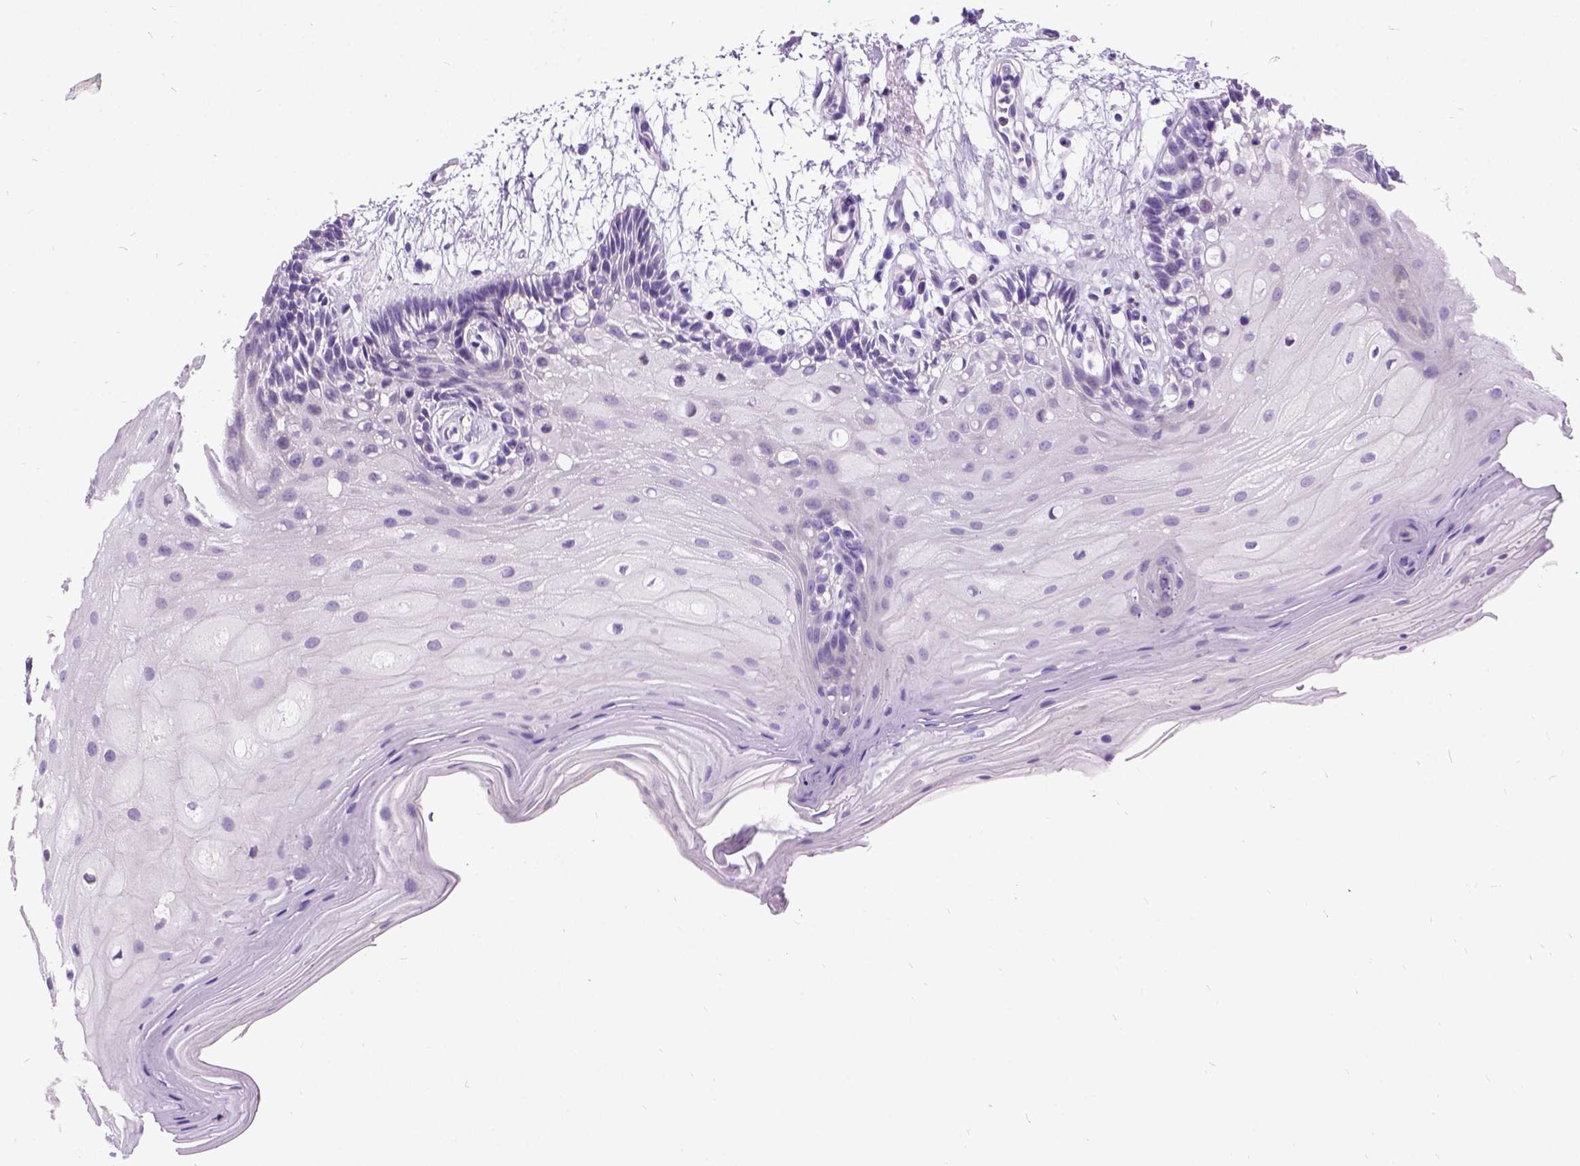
{"staining": {"intensity": "negative", "quantity": "none", "location": "none"}, "tissue": "oral mucosa", "cell_type": "Squamous epithelial cells", "image_type": "normal", "snomed": [{"axis": "morphology", "description": "Normal tissue, NOS"}, {"axis": "morphology", "description": "Squamous cell carcinoma, NOS"}, {"axis": "topography", "description": "Oral tissue"}, {"axis": "topography", "description": "Tounge, NOS"}, {"axis": "topography", "description": "Head-Neck"}], "caption": "Benign oral mucosa was stained to show a protein in brown. There is no significant staining in squamous epithelial cells.", "gene": "ENSG00000254979", "patient": {"sex": "male", "age": 62}}